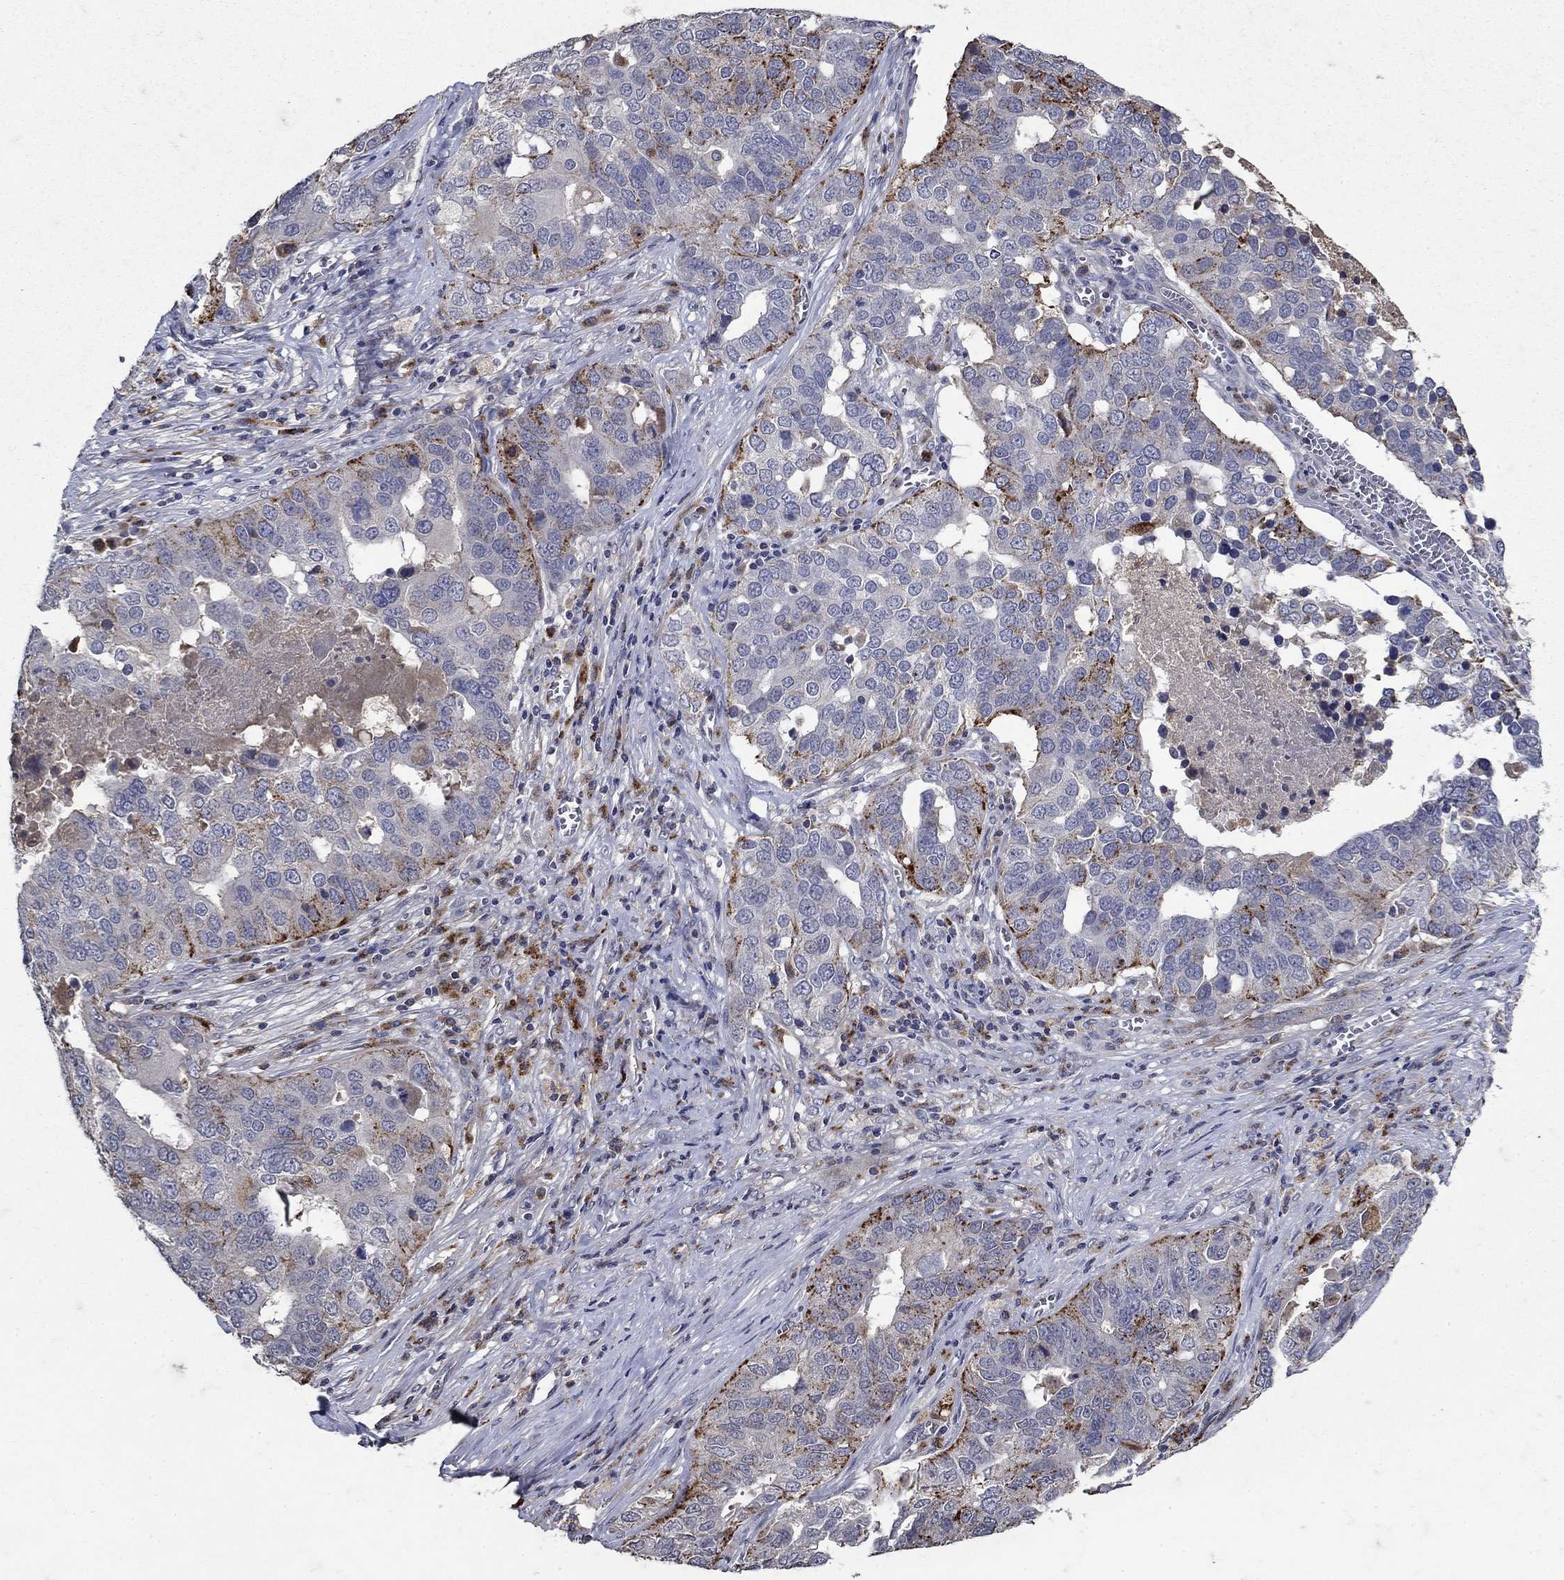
{"staining": {"intensity": "strong", "quantity": "<25%", "location": "cytoplasmic/membranous"}, "tissue": "ovarian cancer", "cell_type": "Tumor cells", "image_type": "cancer", "snomed": [{"axis": "morphology", "description": "Carcinoma, endometroid"}, {"axis": "topography", "description": "Soft tissue"}, {"axis": "topography", "description": "Ovary"}], "caption": "This is a histology image of immunohistochemistry staining of ovarian endometroid carcinoma, which shows strong positivity in the cytoplasmic/membranous of tumor cells.", "gene": "NPC2", "patient": {"sex": "female", "age": 52}}